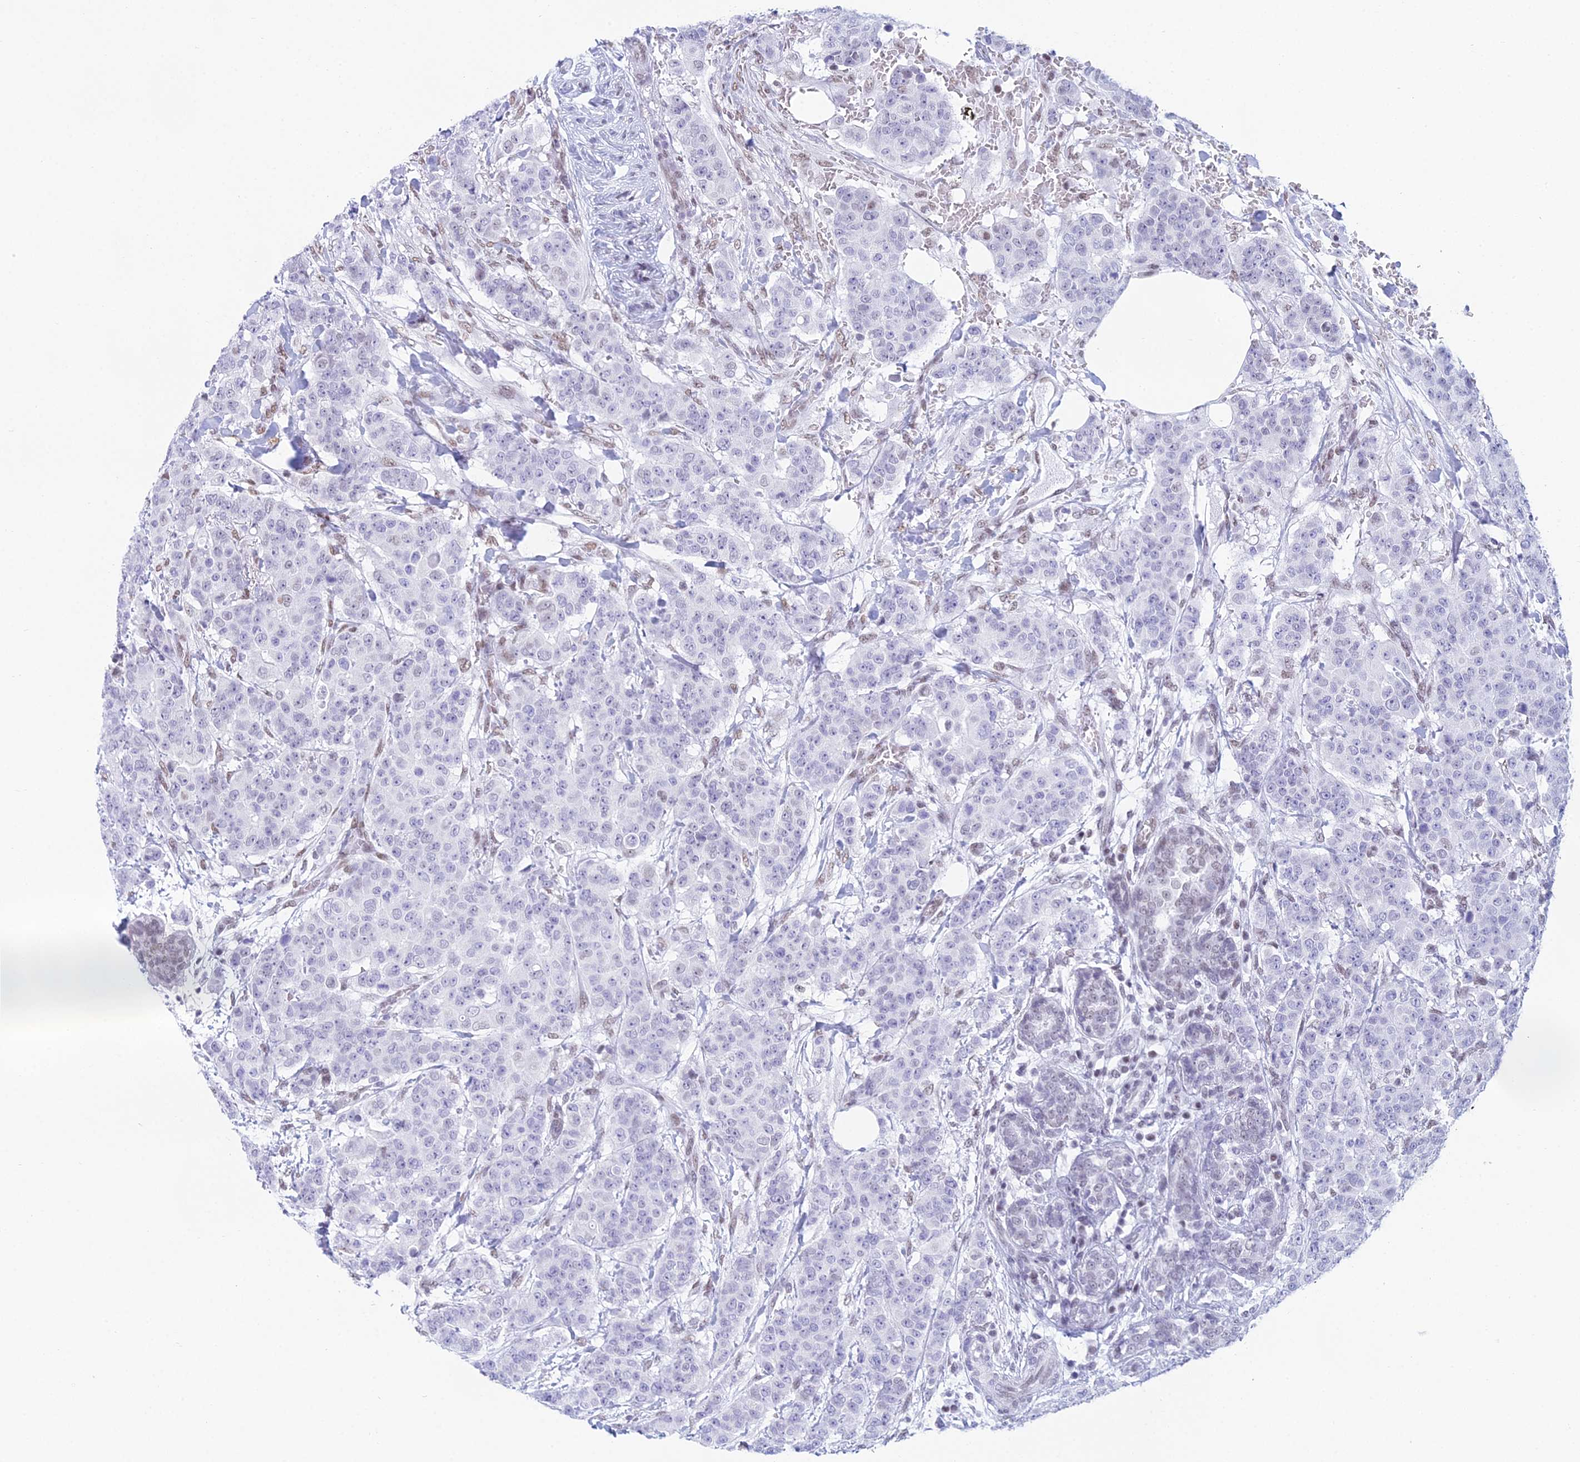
{"staining": {"intensity": "negative", "quantity": "none", "location": "none"}, "tissue": "breast cancer", "cell_type": "Tumor cells", "image_type": "cancer", "snomed": [{"axis": "morphology", "description": "Duct carcinoma"}, {"axis": "topography", "description": "Breast"}], "caption": "Breast infiltrating ductal carcinoma was stained to show a protein in brown. There is no significant staining in tumor cells. Nuclei are stained in blue.", "gene": "CDC26", "patient": {"sex": "female", "age": 40}}